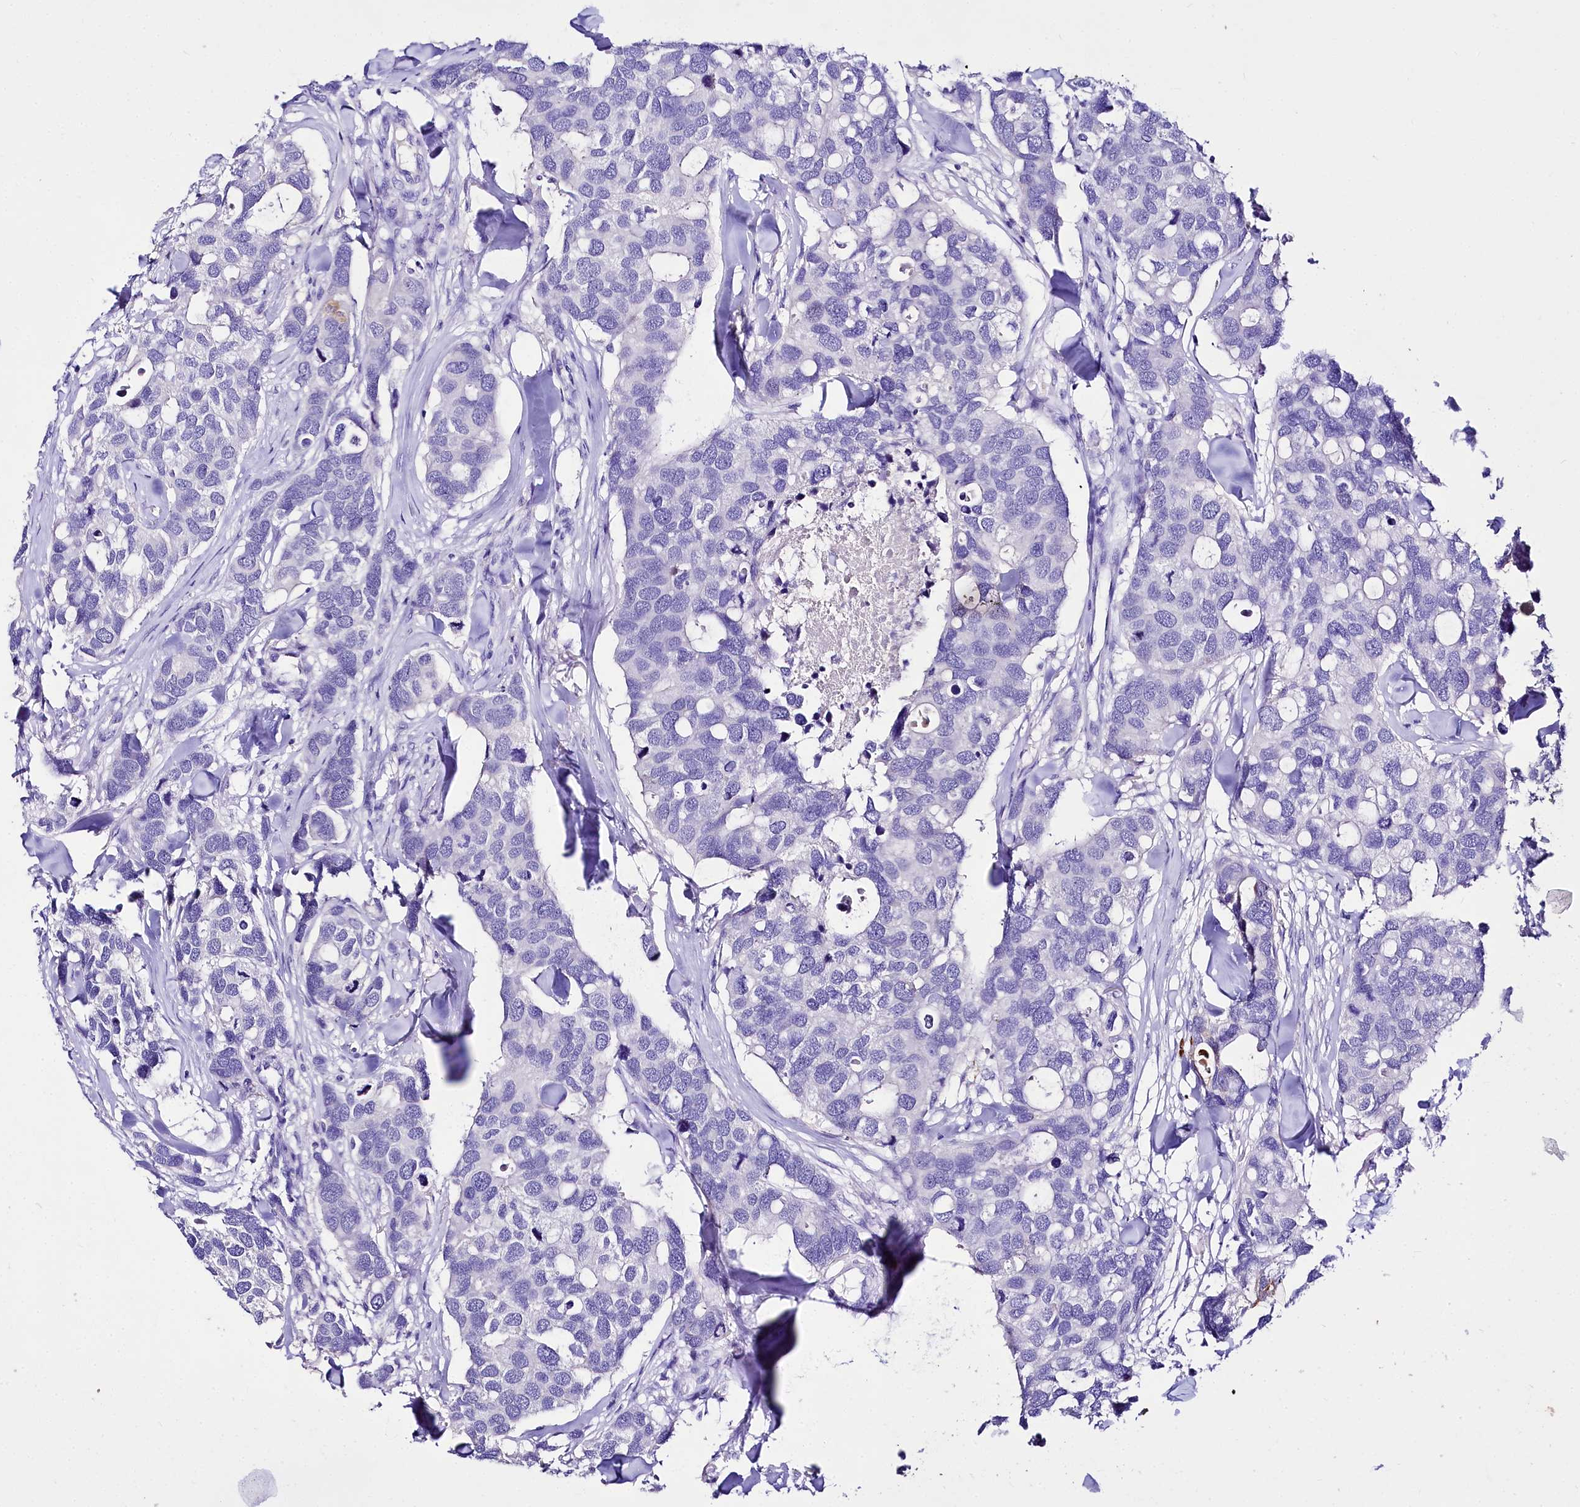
{"staining": {"intensity": "negative", "quantity": "none", "location": "none"}, "tissue": "breast cancer", "cell_type": "Tumor cells", "image_type": "cancer", "snomed": [{"axis": "morphology", "description": "Duct carcinoma"}, {"axis": "topography", "description": "Breast"}], "caption": "High magnification brightfield microscopy of breast infiltrating ductal carcinoma stained with DAB (3,3'-diaminobenzidine) (brown) and counterstained with hematoxylin (blue): tumor cells show no significant expression.", "gene": "A2ML1", "patient": {"sex": "female", "age": 83}}